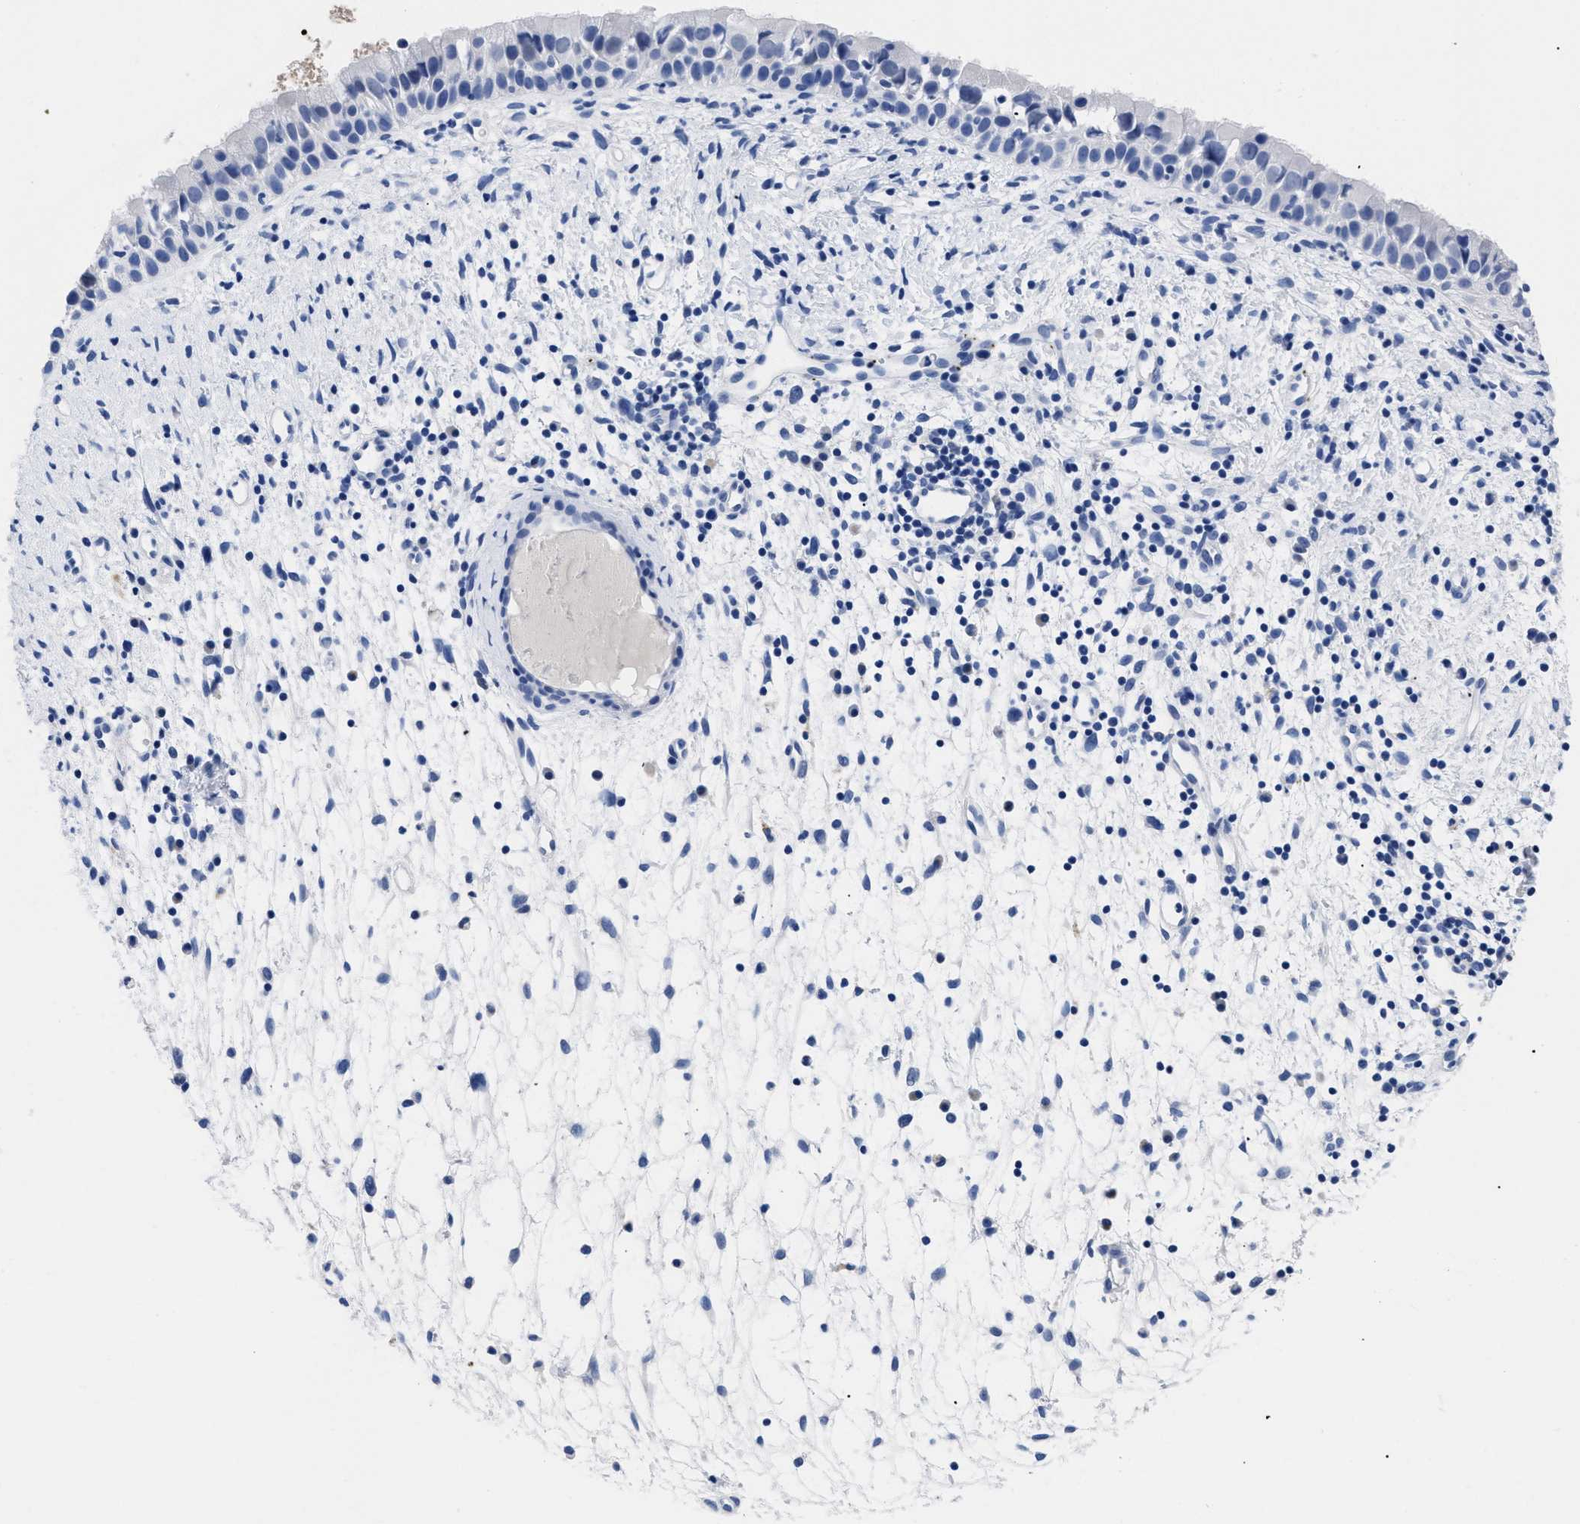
{"staining": {"intensity": "negative", "quantity": "none", "location": "none"}, "tissue": "nasopharynx", "cell_type": "Respiratory epithelial cells", "image_type": "normal", "snomed": [{"axis": "morphology", "description": "Normal tissue, NOS"}, {"axis": "topography", "description": "Nasopharynx"}], "caption": "Nasopharynx stained for a protein using IHC displays no staining respiratory epithelial cells.", "gene": "TREML1", "patient": {"sex": "male", "age": 22}}